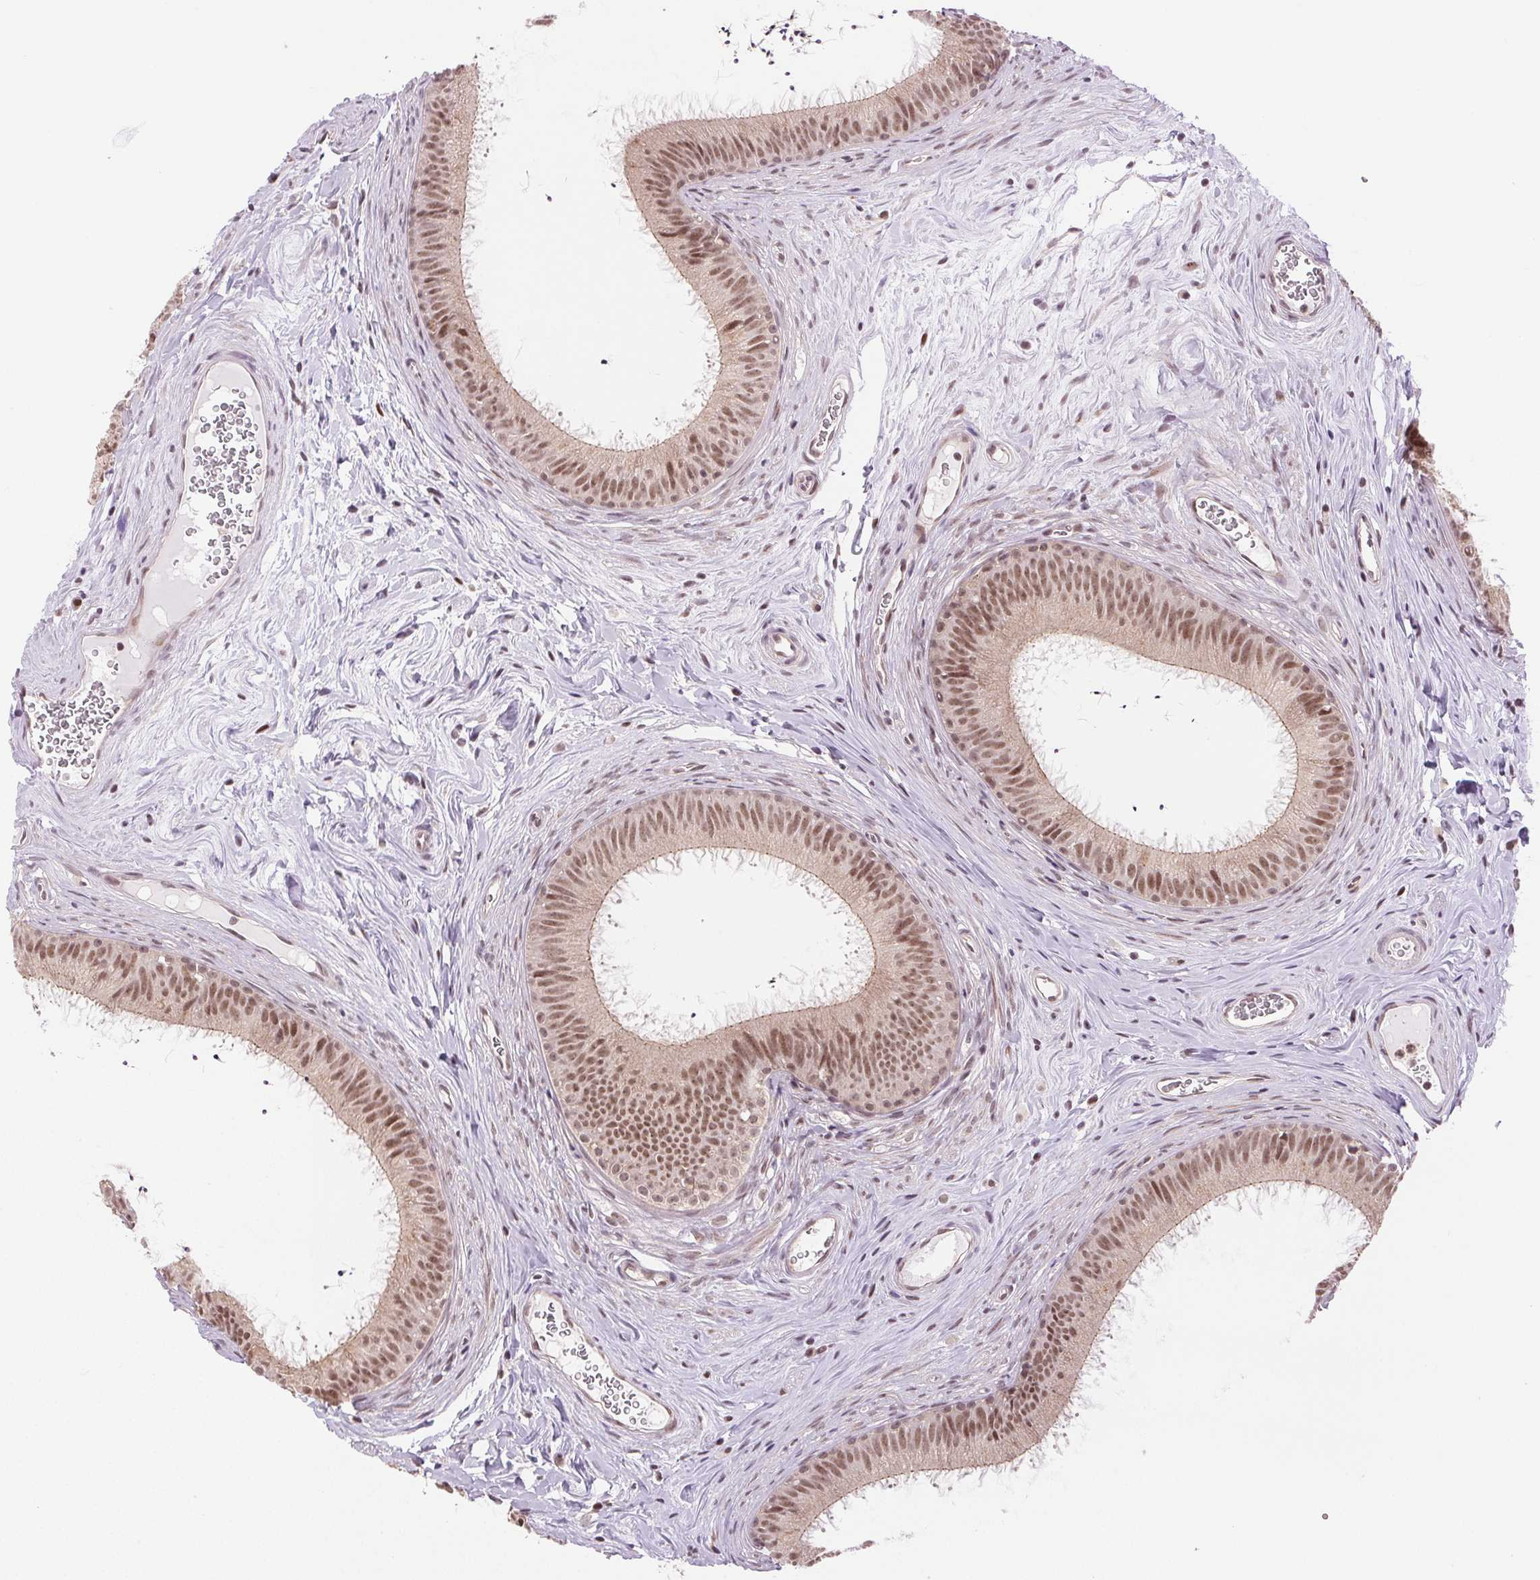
{"staining": {"intensity": "moderate", "quantity": ">75%", "location": "cytoplasmic/membranous,nuclear"}, "tissue": "epididymis", "cell_type": "Glandular cells", "image_type": "normal", "snomed": [{"axis": "morphology", "description": "Normal tissue, NOS"}, {"axis": "topography", "description": "Epididymis"}], "caption": "Epididymis stained with IHC demonstrates moderate cytoplasmic/membranous,nuclear staining in approximately >75% of glandular cells.", "gene": "GRHL3", "patient": {"sex": "male", "age": 24}}